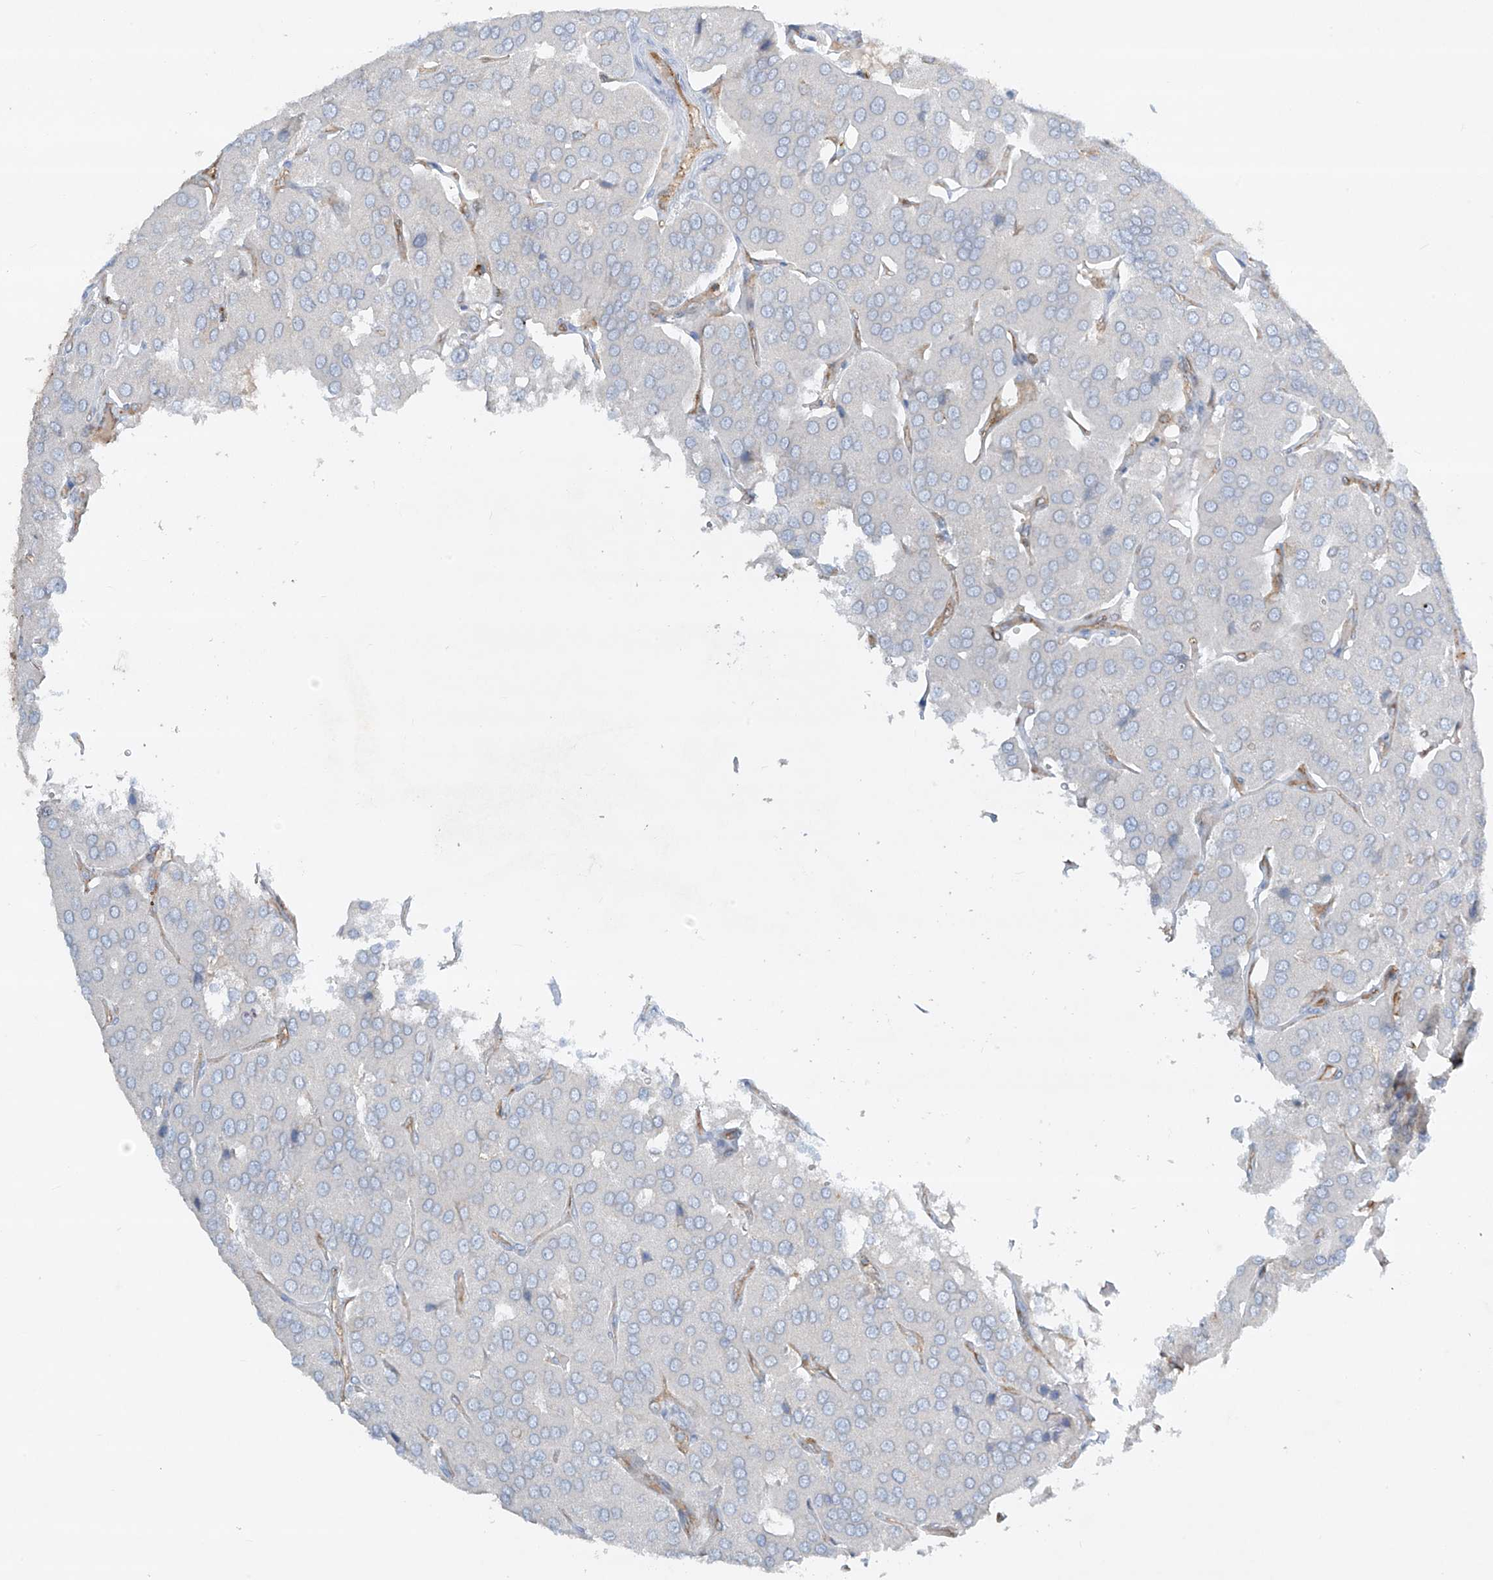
{"staining": {"intensity": "negative", "quantity": "none", "location": "none"}, "tissue": "parathyroid gland", "cell_type": "Glandular cells", "image_type": "normal", "snomed": [{"axis": "morphology", "description": "Normal tissue, NOS"}, {"axis": "morphology", "description": "Adenoma, NOS"}, {"axis": "topography", "description": "Parathyroid gland"}], "caption": "Parathyroid gland was stained to show a protein in brown. There is no significant staining in glandular cells. The staining was performed using DAB to visualize the protein expression in brown, while the nuclei were stained in blue with hematoxylin (Magnification: 20x).", "gene": "HLA", "patient": {"sex": "female", "age": 86}}